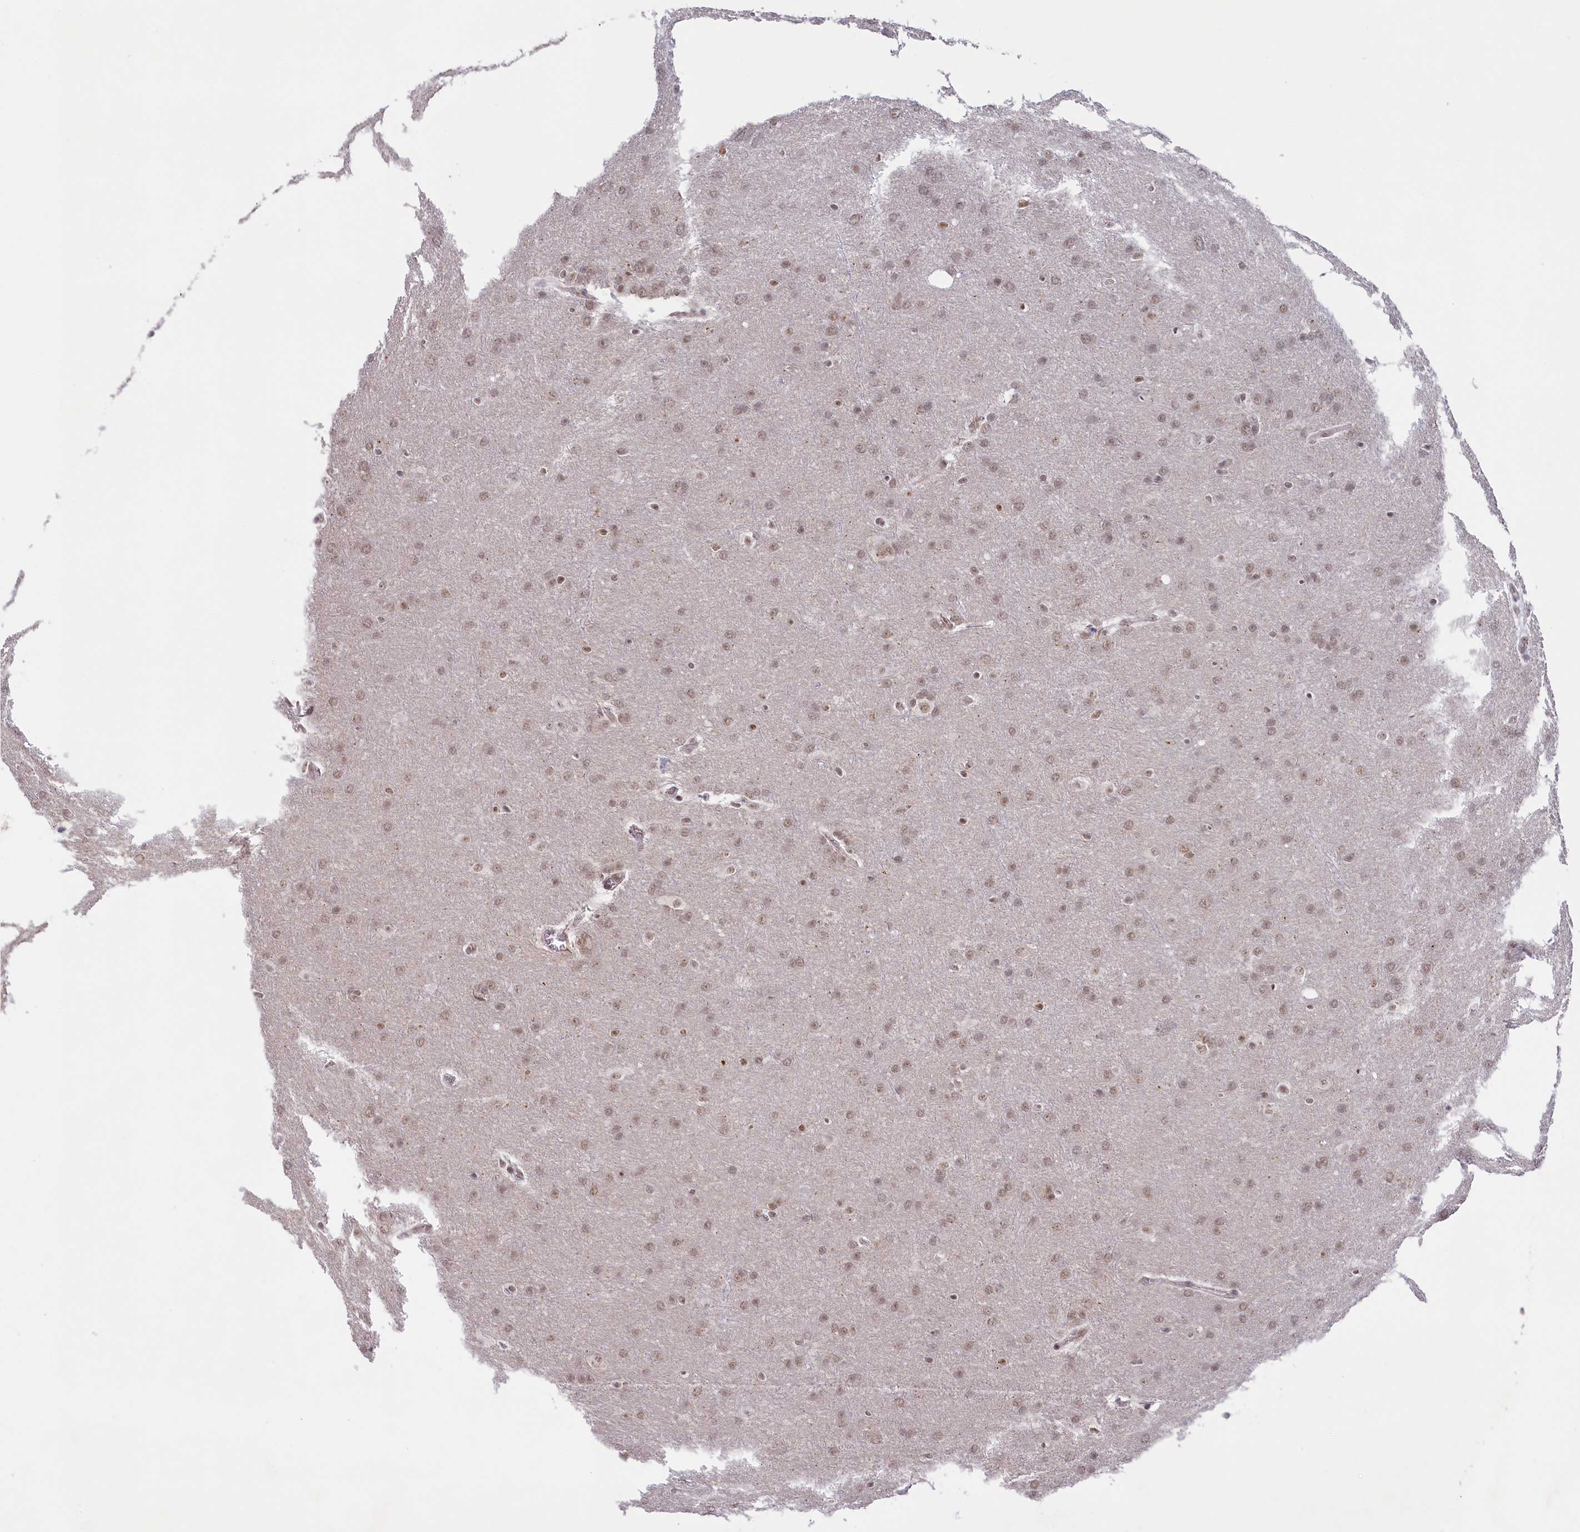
{"staining": {"intensity": "weak", "quantity": ">75%", "location": "nuclear"}, "tissue": "glioma", "cell_type": "Tumor cells", "image_type": "cancer", "snomed": [{"axis": "morphology", "description": "Glioma, malignant, Low grade"}, {"axis": "topography", "description": "Brain"}], "caption": "Human malignant glioma (low-grade) stained with a protein marker shows weak staining in tumor cells.", "gene": "SEC31B", "patient": {"sex": "female", "age": 32}}